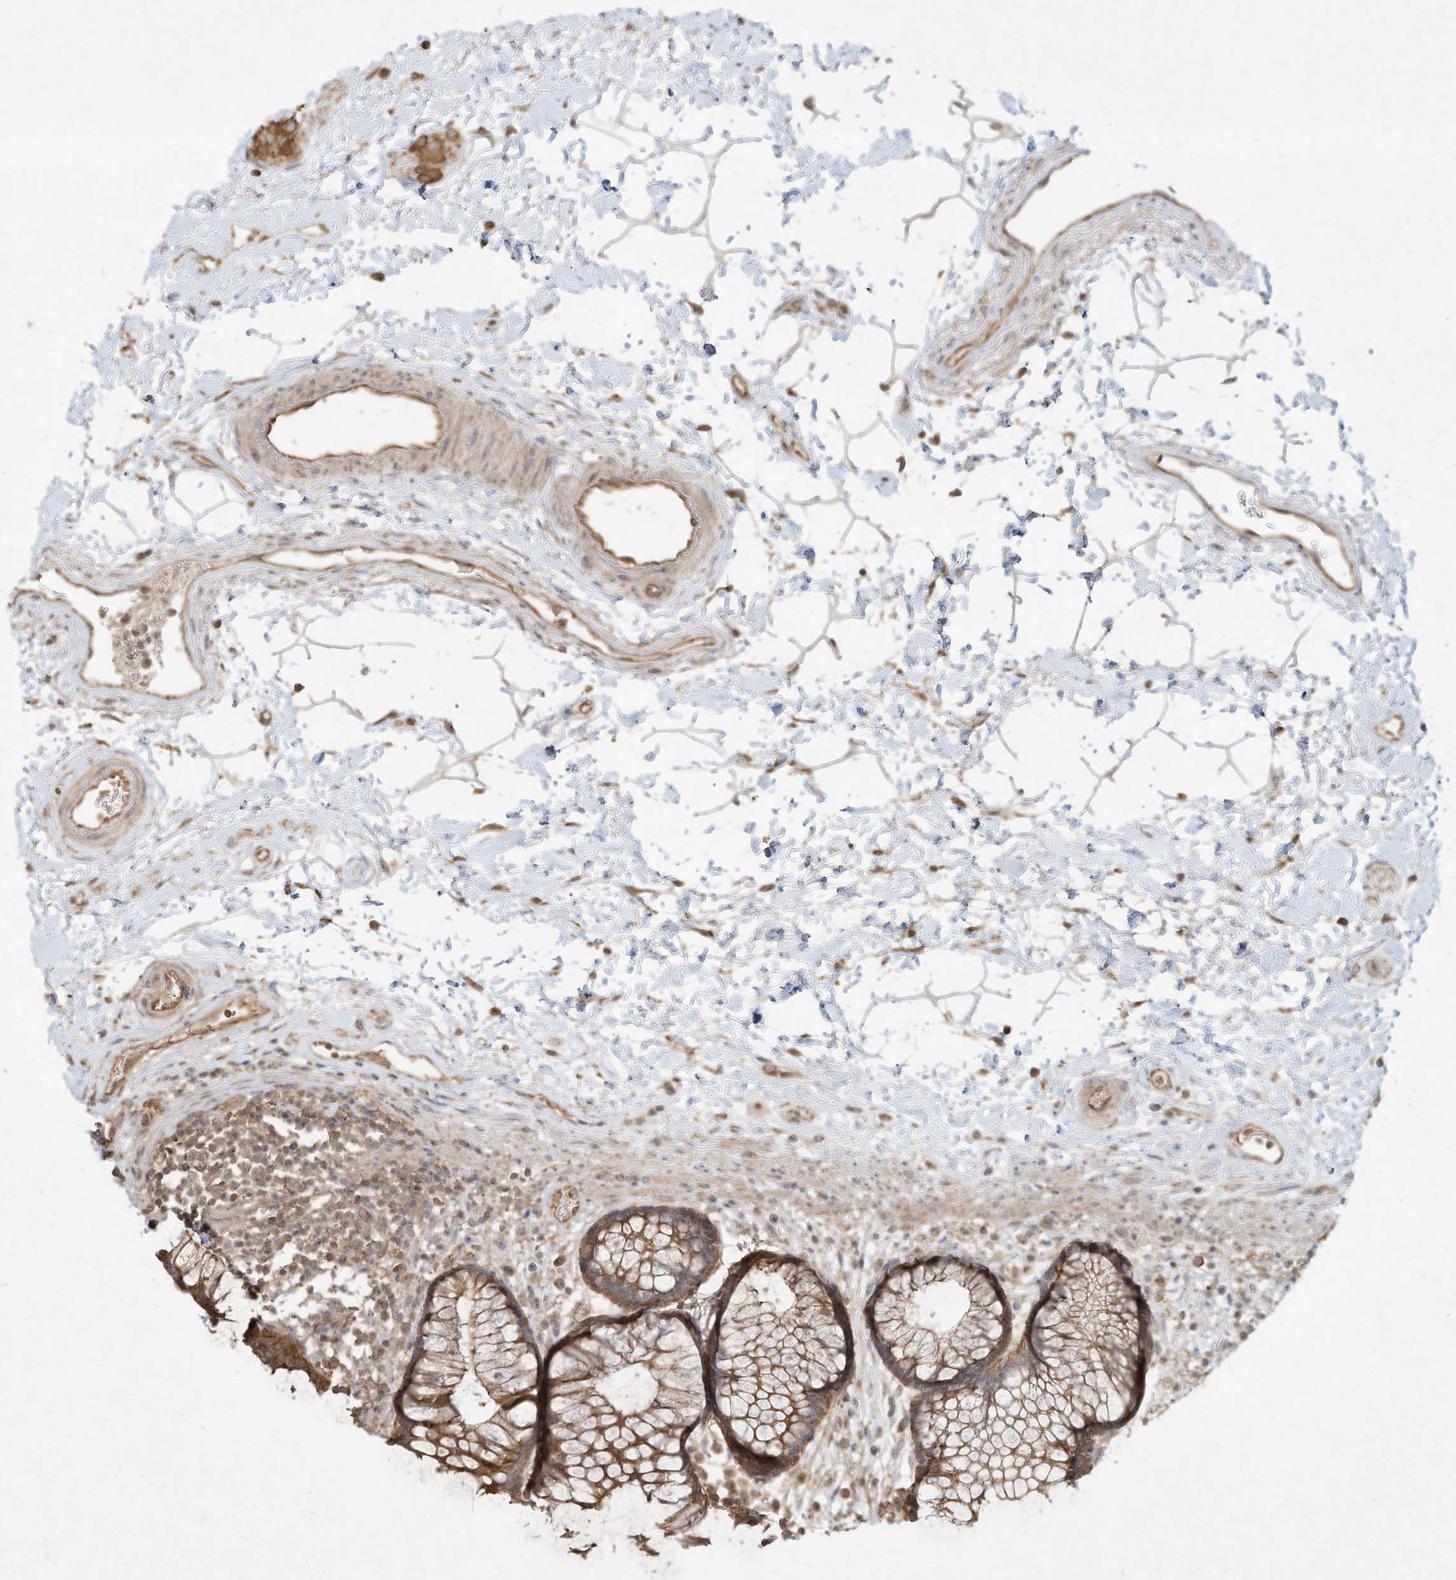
{"staining": {"intensity": "moderate", "quantity": ">75%", "location": "cytoplasmic/membranous"}, "tissue": "rectum", "cell_type": "Glandular cells", "image_type": "normal", "snomed": [{"axis": "morphology", "description": "Normal tissue, NOS"}, {"axis": "topography", "description": "Rectum"}], "caption": "Immunohistochemical staining of benign rectum displays >75% levels of moderate cytoplasmic/membranous protein staining in about >75% of glandular cells.", "gene": "DYNC1I2", "patient": {"sex": "male", "age": 51}}